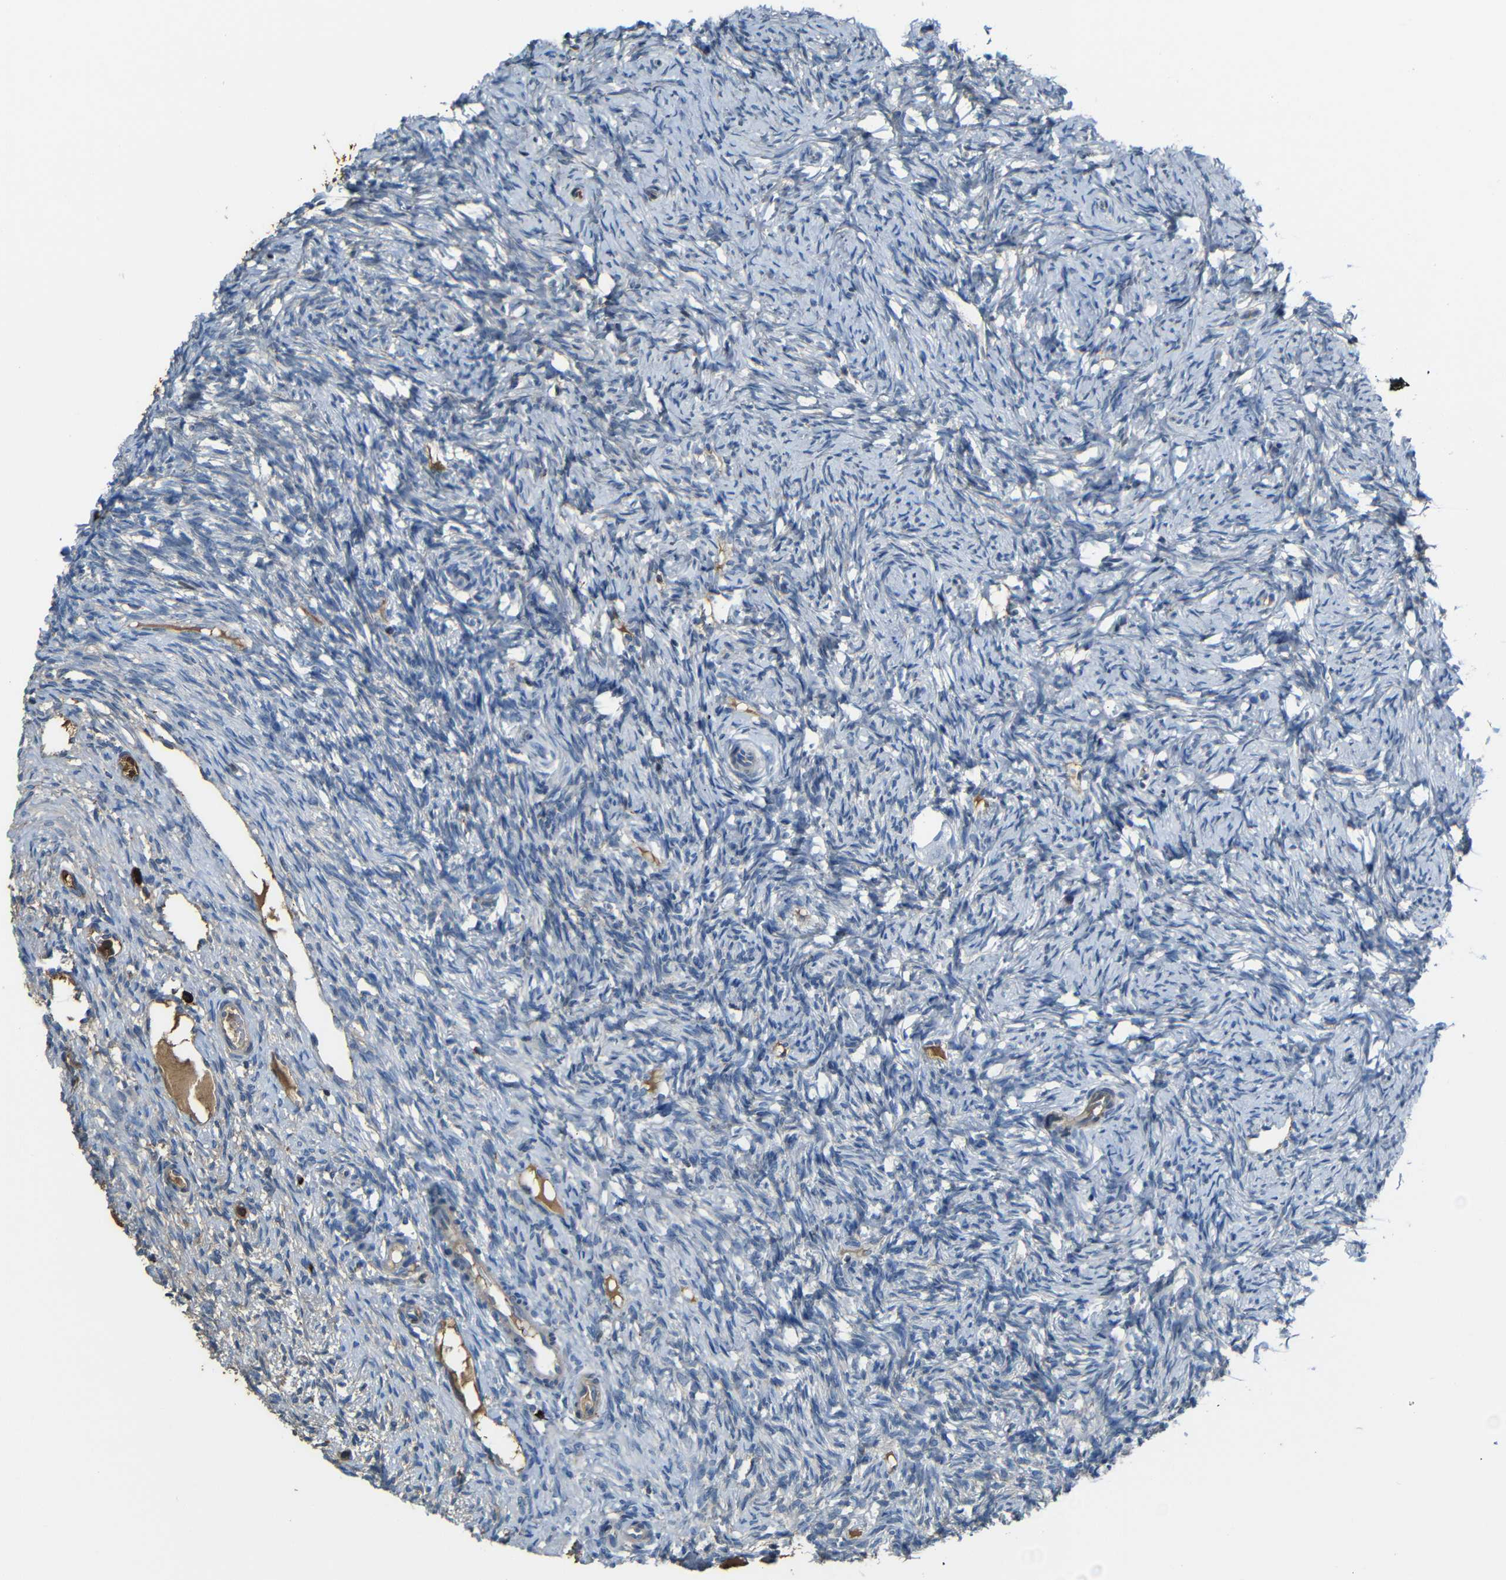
{"staining": {"intensity": "negative", "quantity": "none", "location": "none"}, "tissue": "ovary", "cell_type": "Ovarian stroma cells", "image_type": "normal", "snomed": [{"axis": "morphology", "description": "Normal tissue, NOS"}, {"axis": "topography", "description": "Ovary"}], "caption": "DAB immunohistochemical staining of normal human ovary shows no significant staining in ovarian stroma cells.", "gene": "SERPINA1", "patient": {"sex": "female", "age": 33}}